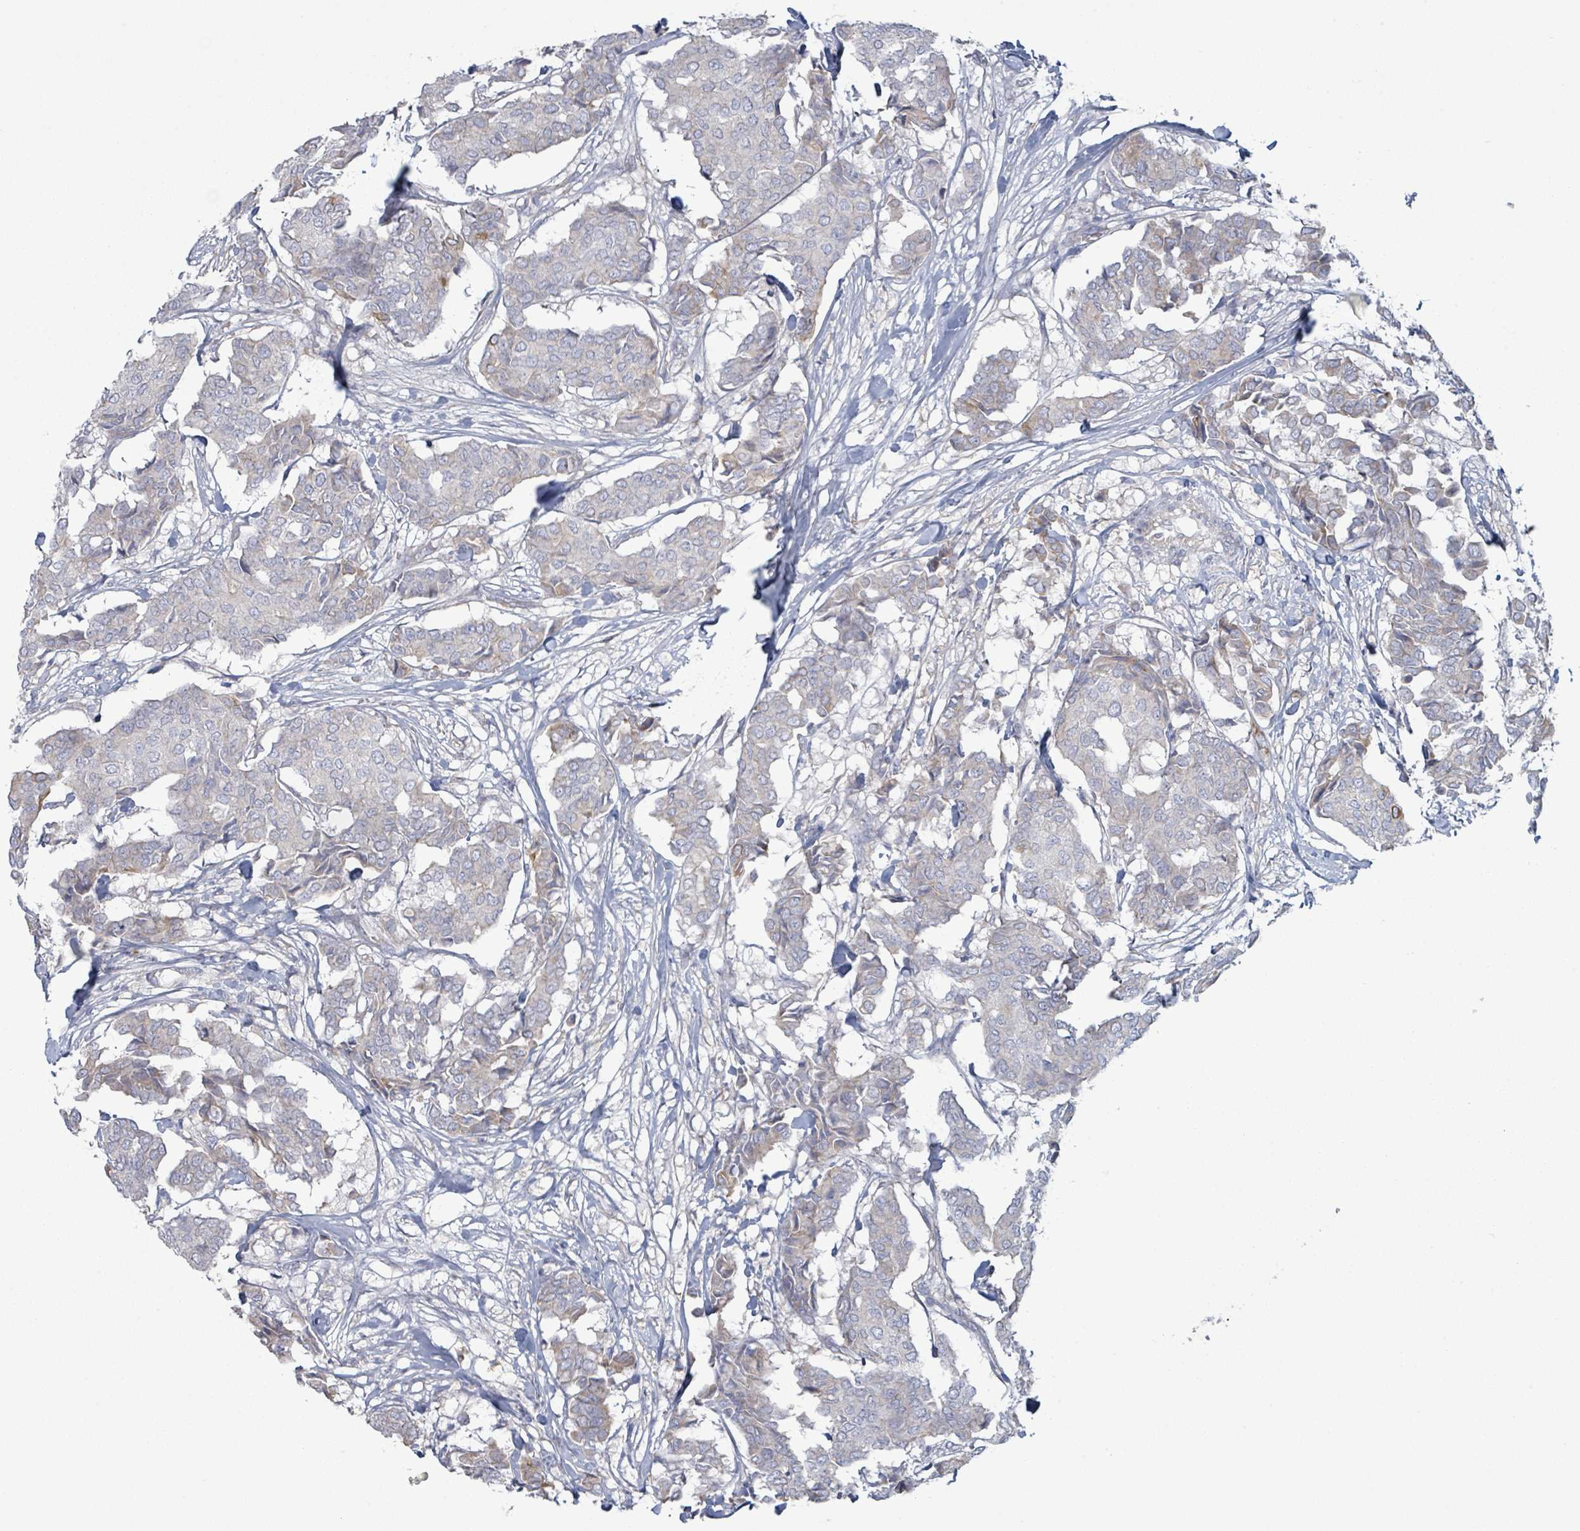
{"staining": {"intensity": "negative", "quantity": "none", "location": "none"}, "tissue": "breast cancer", "cell_type": "Tumor cells", "image_type": "cancer", "snomed": [{"axis": "morphology", "description": "Duct carcinoma"}, {"axis": "topography", "description": "Breast"}], "caption": "Immunohistochemistry (IHC) of human breast cancer exhibits no staining in tumor cells.", "gene": "COL13A1", "patient": {"sex": "female", "age": 75}}